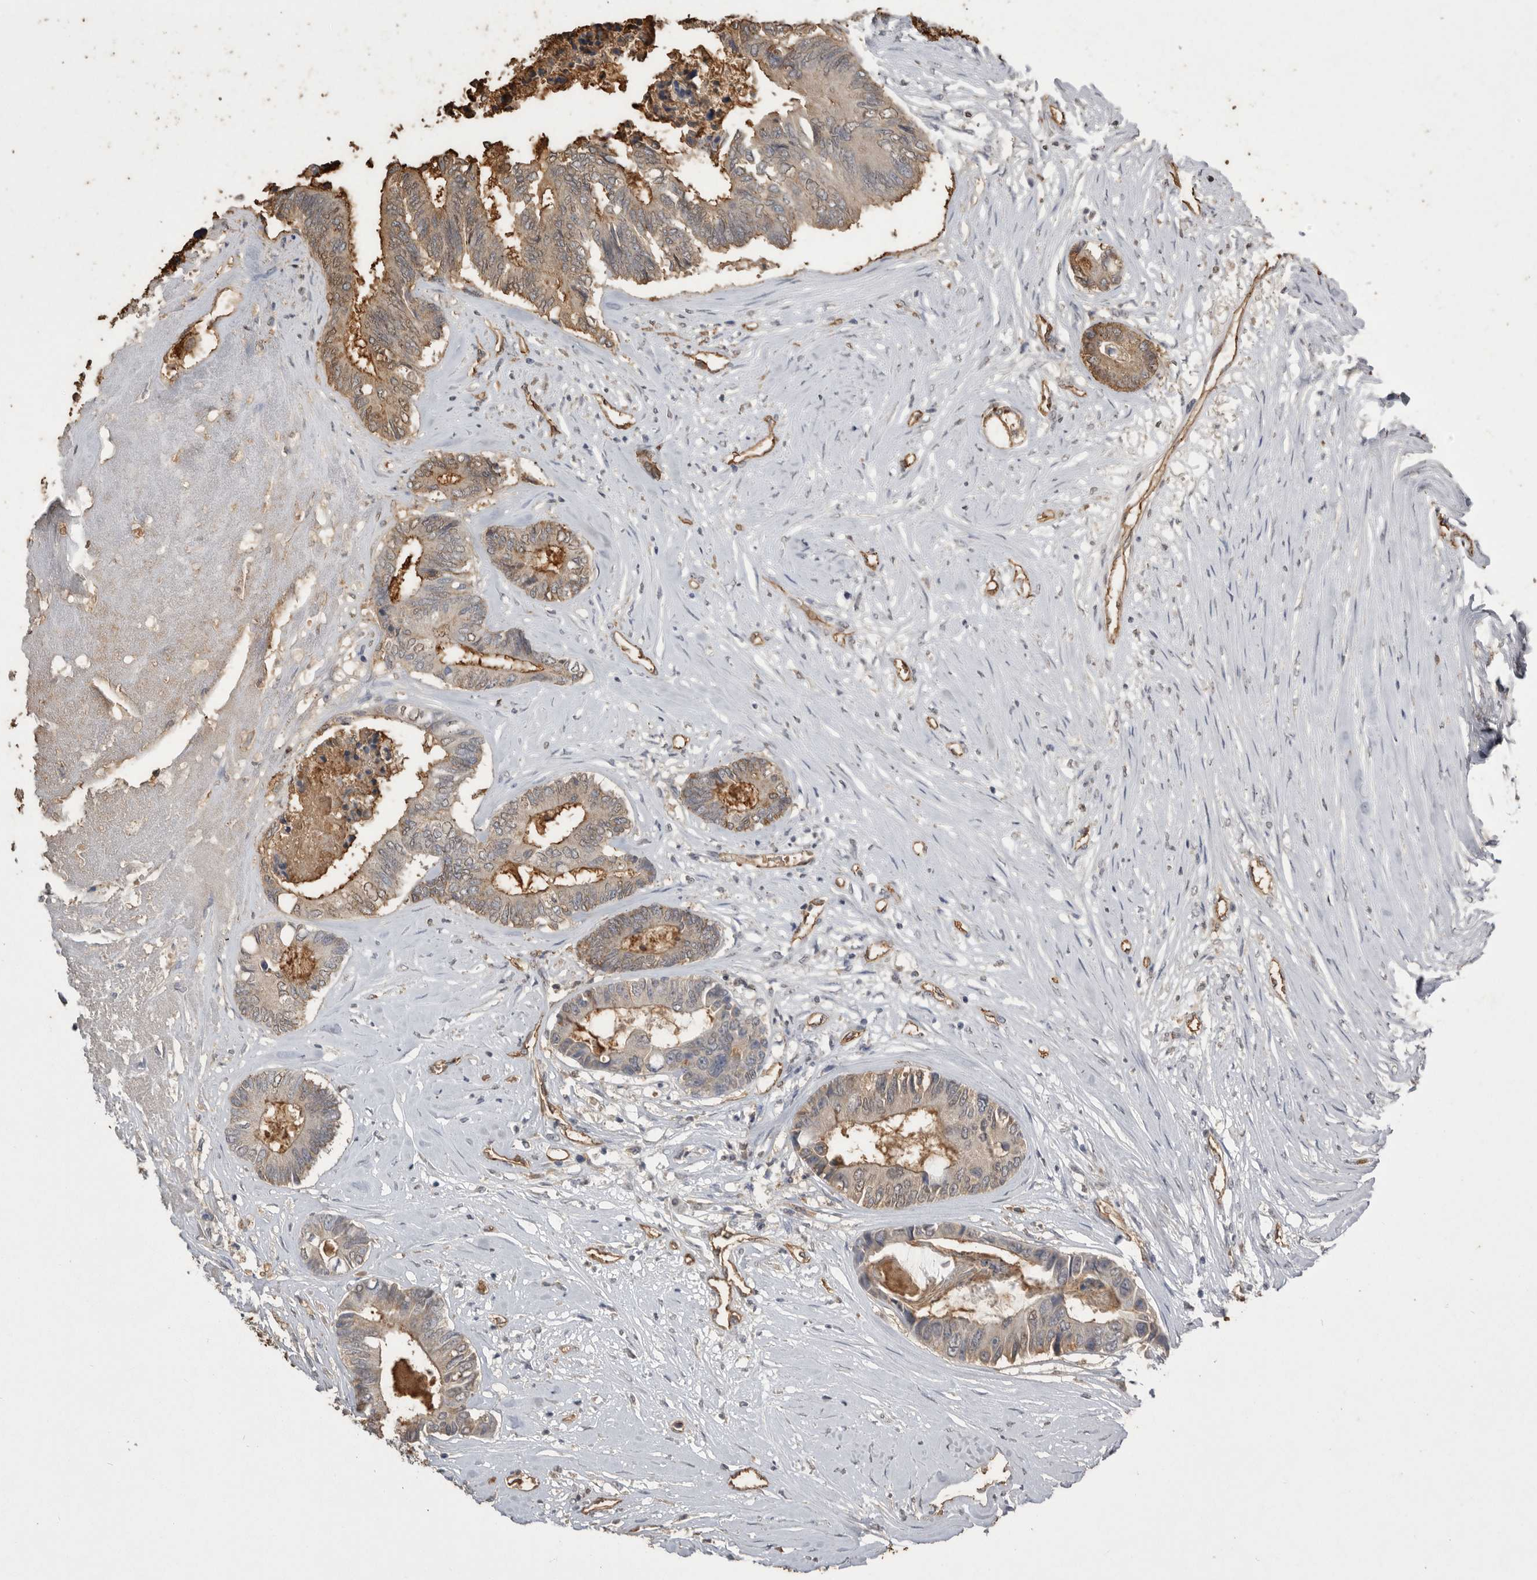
{"staining": {"intensity": "weak", "quantity": "<25%", "location": "cytoplasmic/membranous"}, "tissue": "colorectal cancer", "cell_type": "Tumor cells", "image_type": "cancer", "snomed": [{"axis": "morphology", "description": "Adenocarcinoma, NOS"}, {"axis": "topography", "description": "Rectum"}], "caption": "Immunohistochemistry (IHC) of human colorectal adenocarcinoma displays no staining in tumor cells.", "gene": "IL27", "patient": {"sex": "male", "age": 63}}